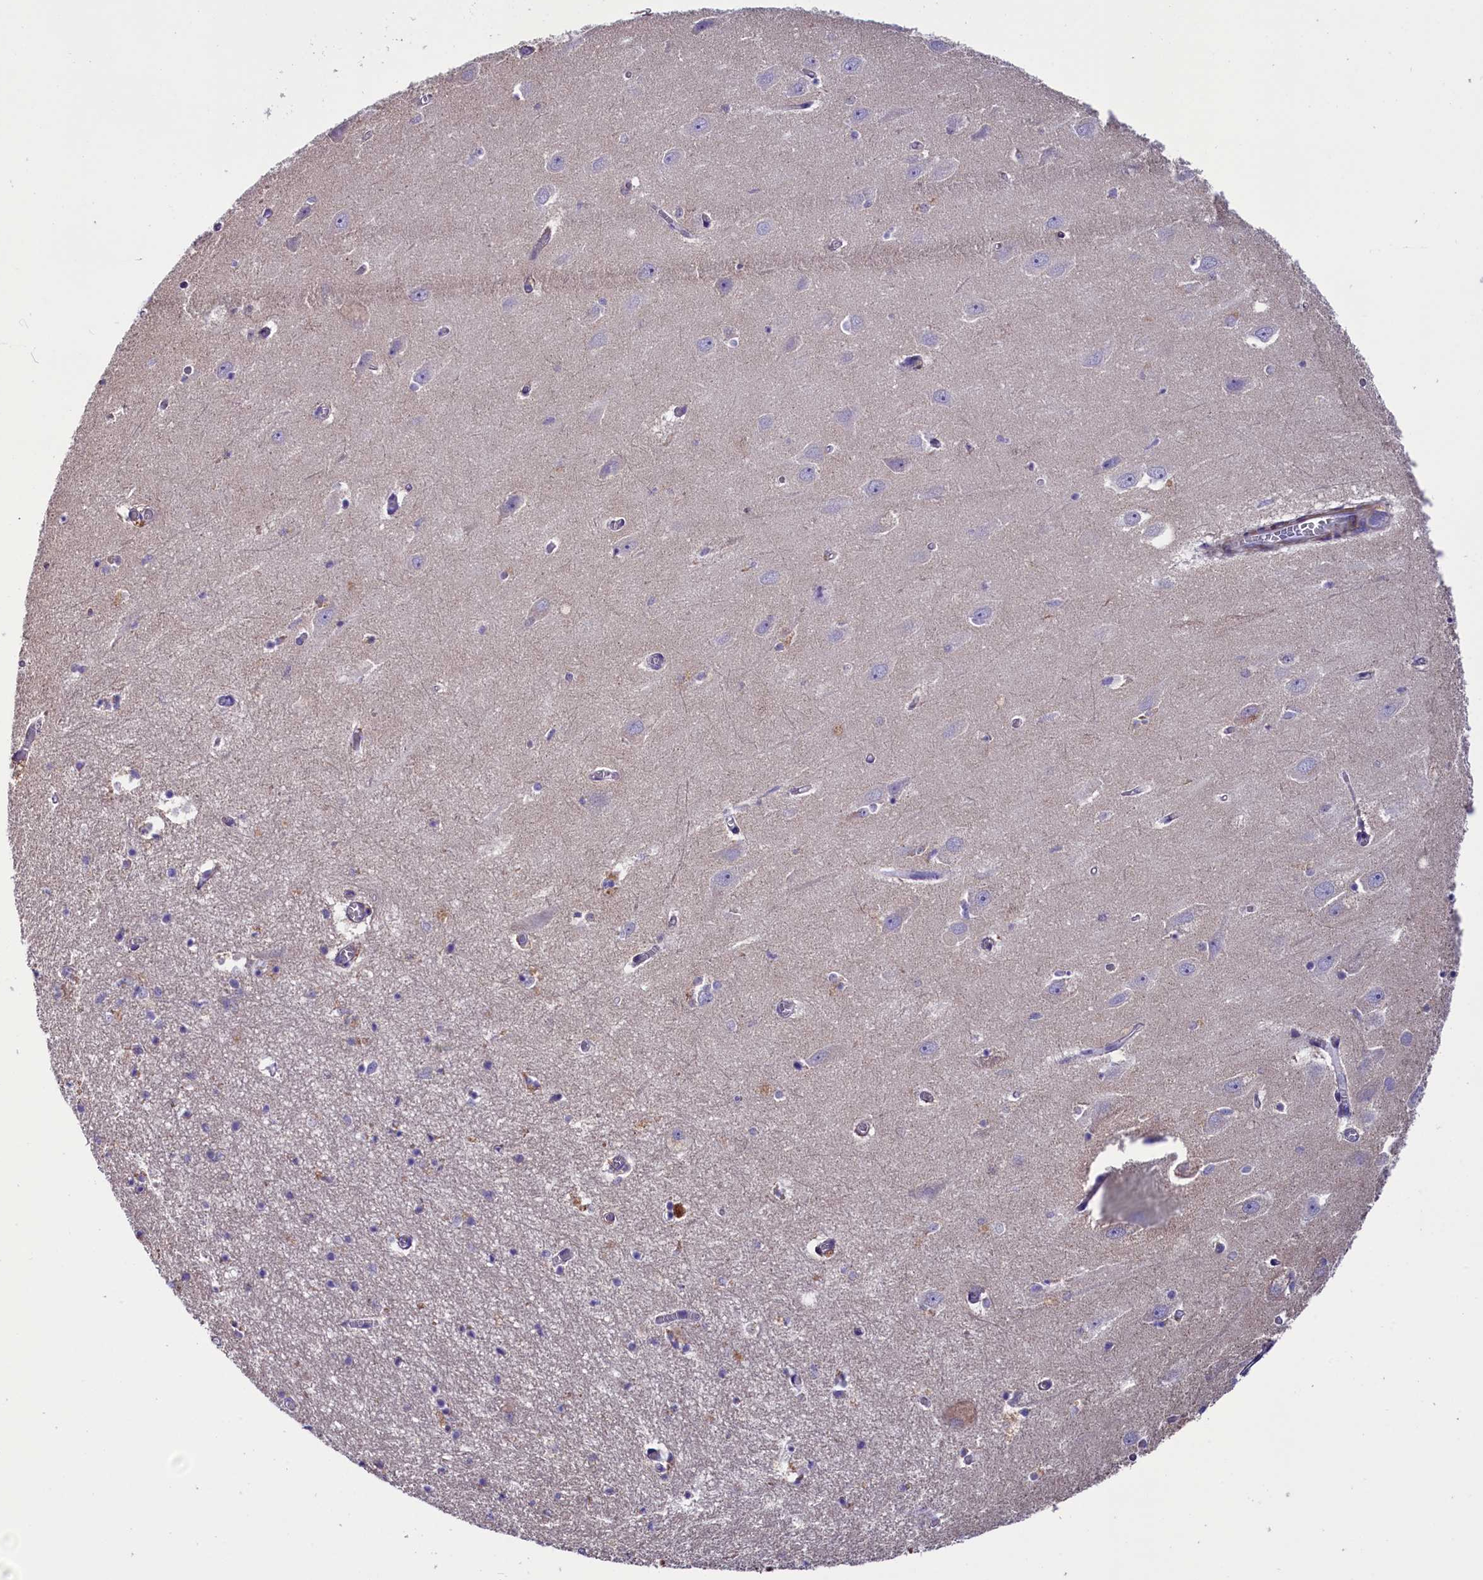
{"staining": {"intensity": "weak", "quantity": "<25%", "location": "cytoplasmic/membranous"}, "tissue": "hippocampus", "cell_type": "Glial cells", "image_type": "normal", "snomed": [{"axis": "morphology", "description": "Normal tissue, NOS"}, {"axis": "topography", "description": "Hippocampus"}], "caption": "Immunohistochemistry (IHC) micrograph of normal human hippocampus stained for a protein (brown), which shows no positivity in glial cells. The staining was performed using DAB to visualize the protein expression in brown, while the nuclei were stained in blue with hematoxylin (Magnification: 20x).", "gene": "SCD5", "patient": {"sex": "female", "age": 64}}